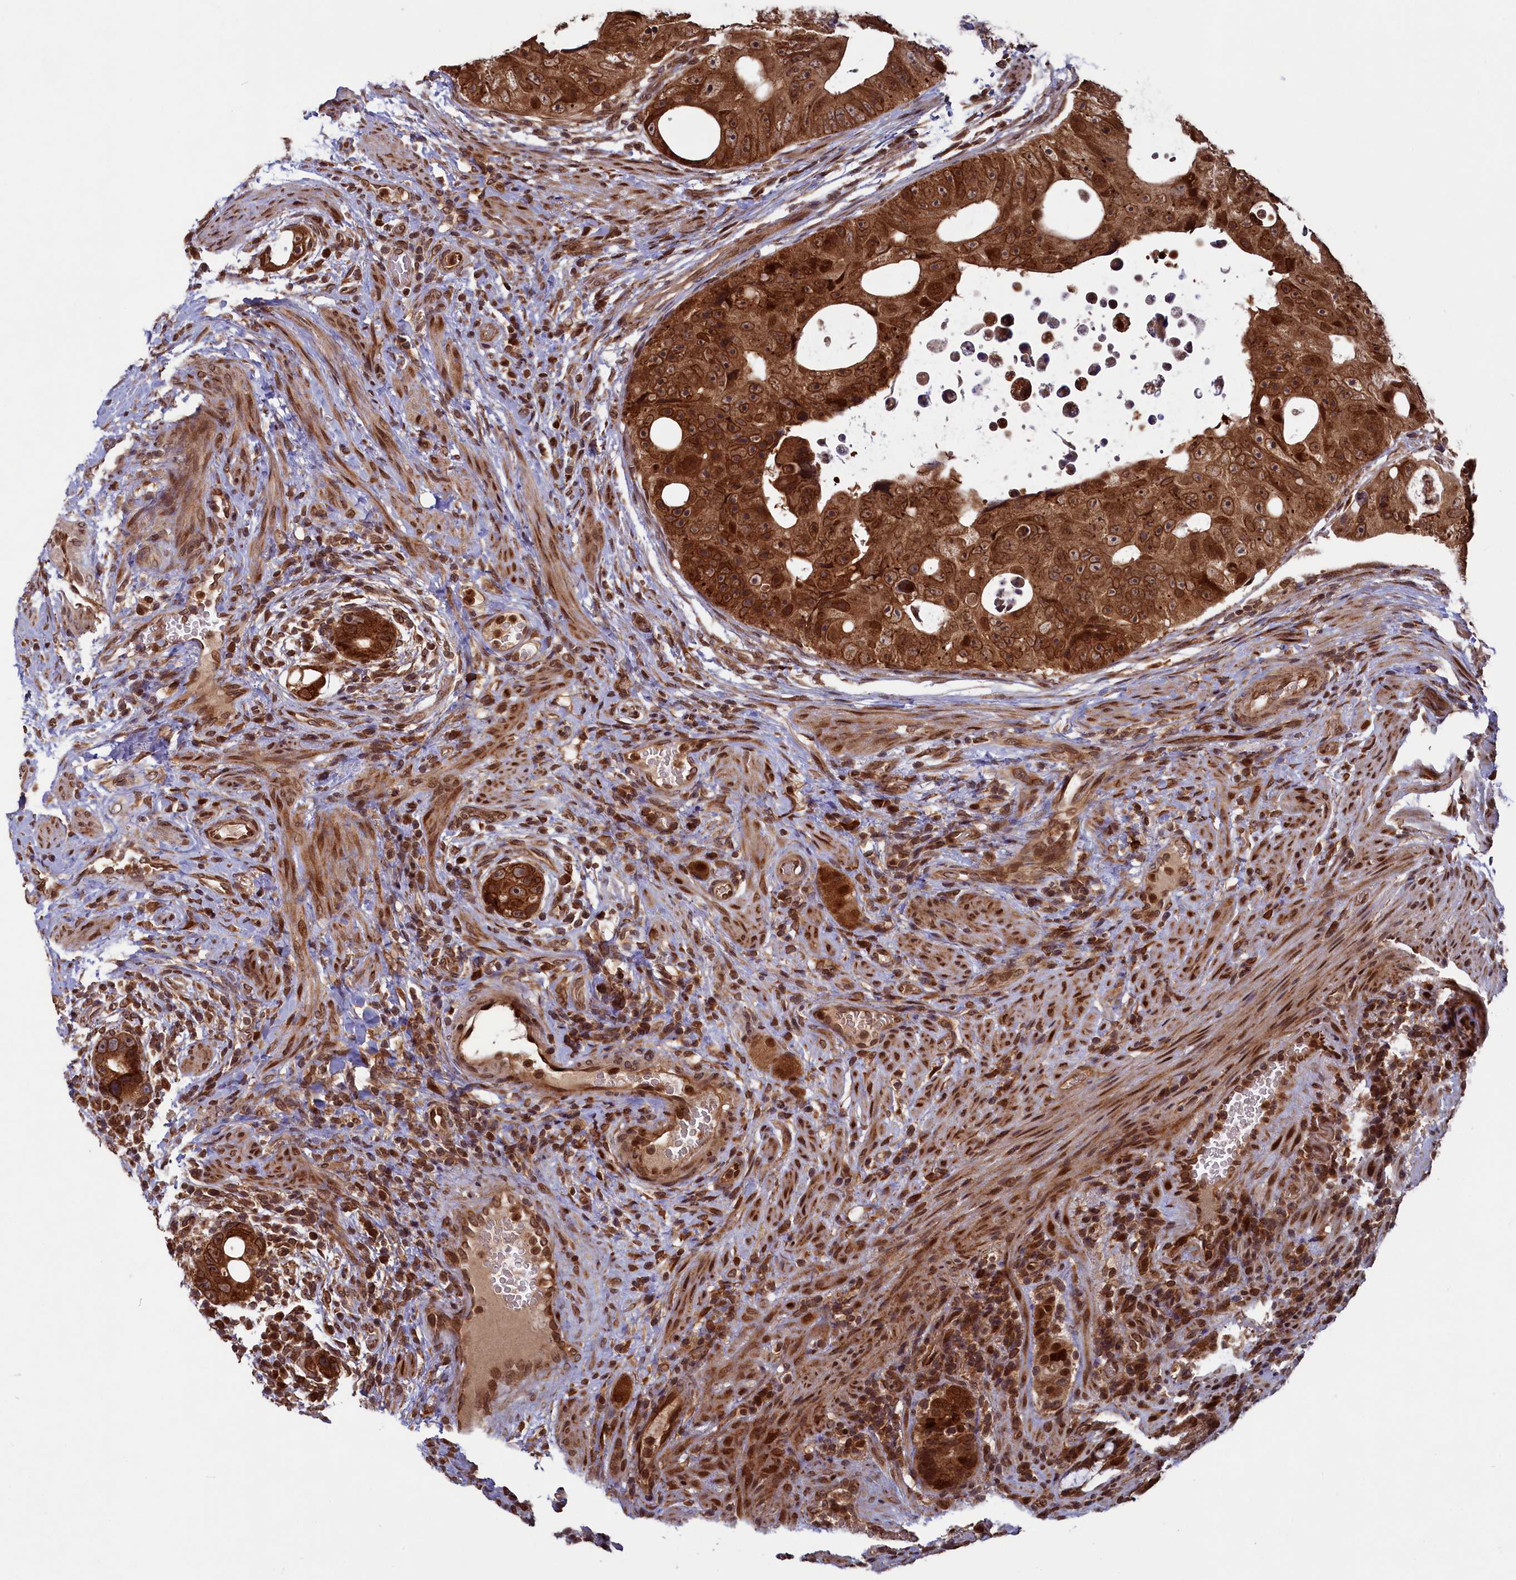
{"staining": {"intensity": "strong", "quantity": ">75%", "location": "cytoplasmic/membranous,nuclear"}, "tissue": "colorectal cancer", "cell_type": "Tumor cells", "image_type": "cancer", "snomed": [{"axis": "morphology", "description": "Adenocarcinoma, NOS"}, {"axis": "topography", "description": "Rectum"}], "caption": "Protein staining by immunohistochemistry displays strong cytoplasmic/membranous and nuclear positivity in about >75% of tumor cells in colorectal adenocarcinoma. Ihc stains the protein in brown and the nuclei are stained blue.", "gene": "NAE1", "patient": {"sex": "male", "age": 59}}